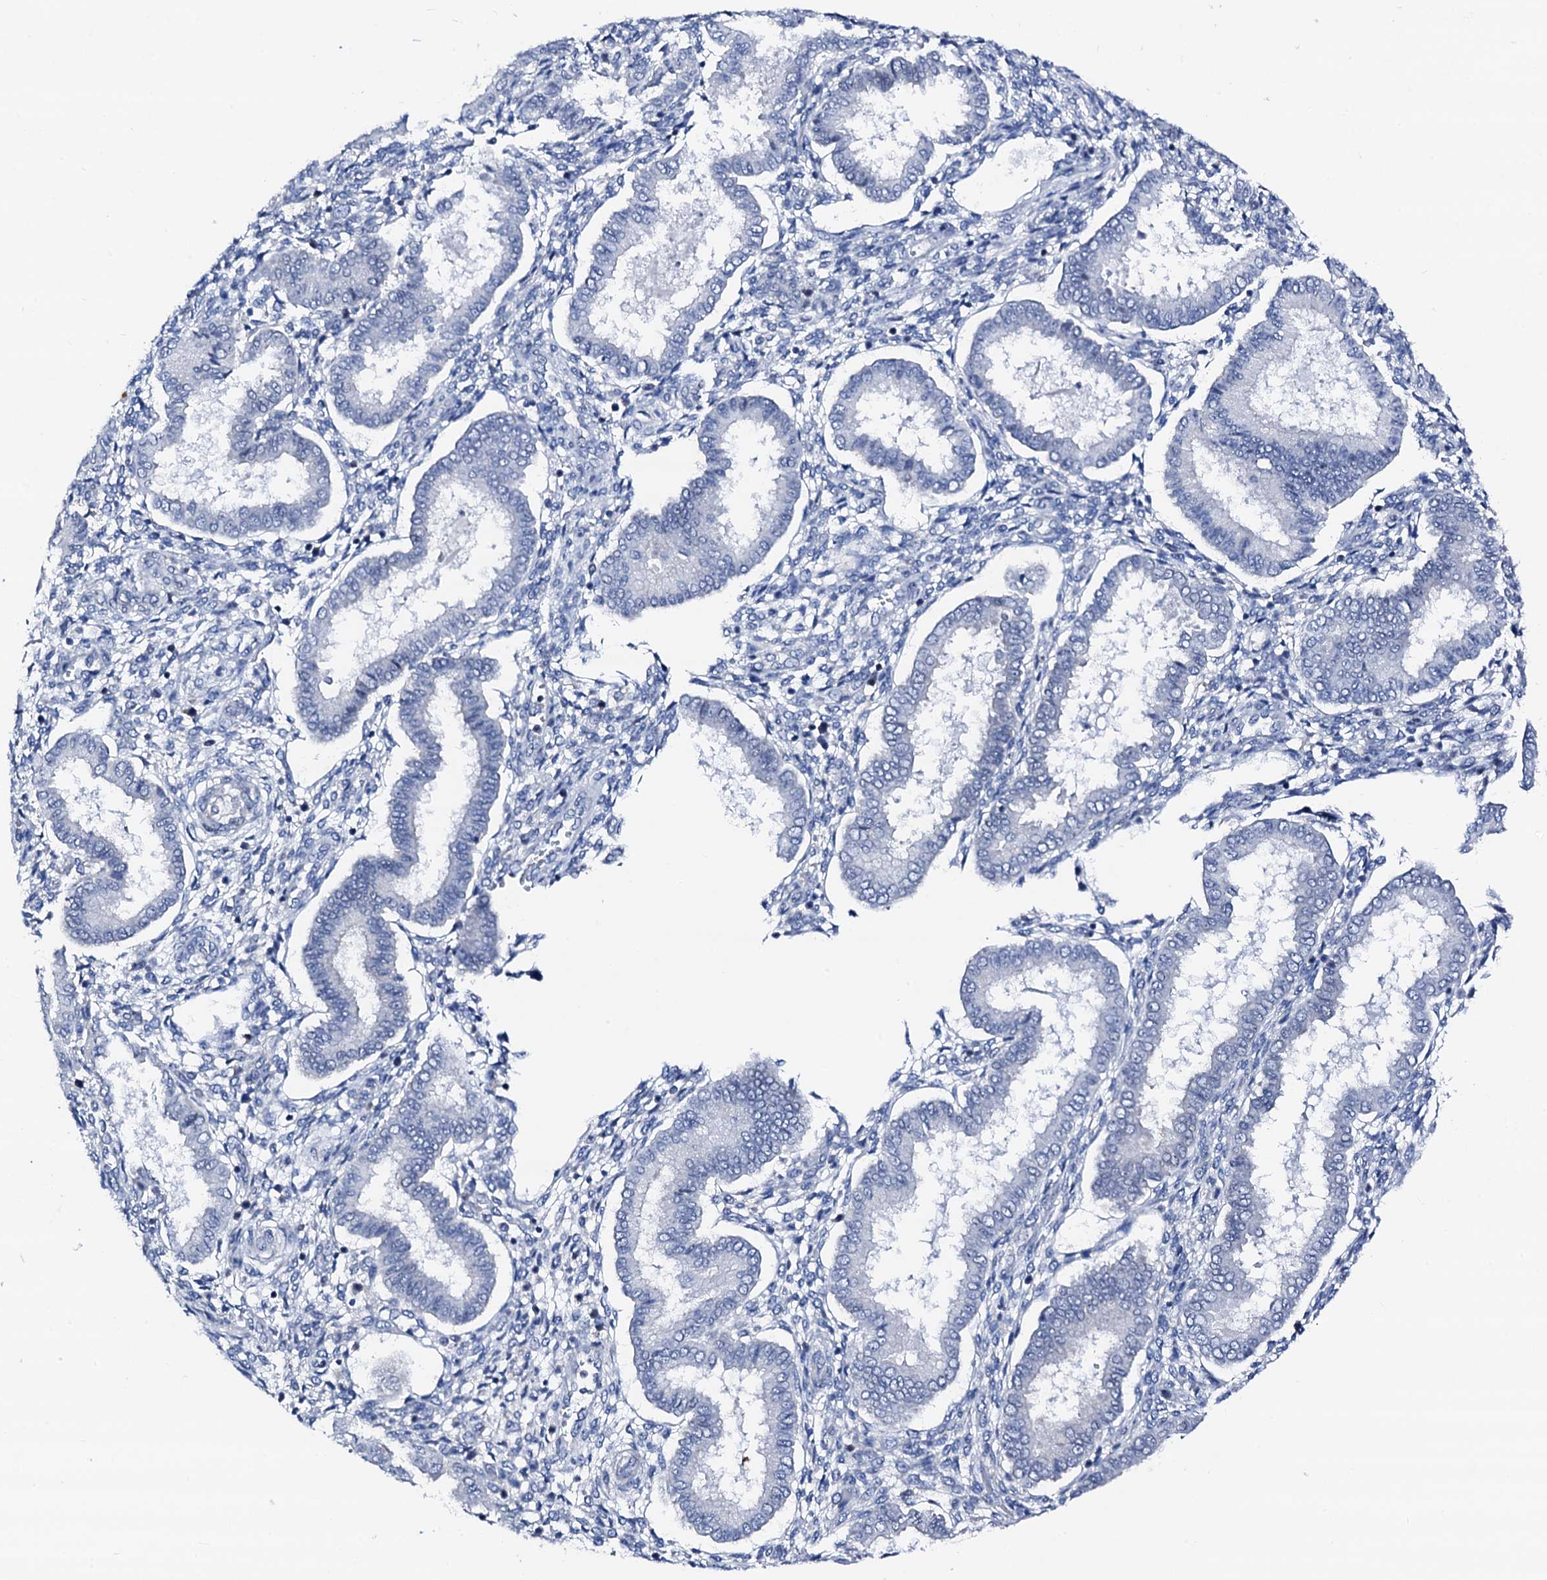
{"staining": {"intensity": "negative", "quantity": "none", "location": "none"}, "tissue": "endometrium", "cell_type": "Cells in endometrial stroma", "image_type": "normal", "snomed": [{"axis": "morphology", "description": "Normal tissue, NOS"}, {"axis": "topography", "description": "Endometrium"}], "caption": "IHC histopathology image of unremarkable endometrium stained for a protein (brown), which demonstrates no expression in cells in endometrial stroma.", "gene": "TRAFD1", "patient": {"sex": "female", "age": 24}}